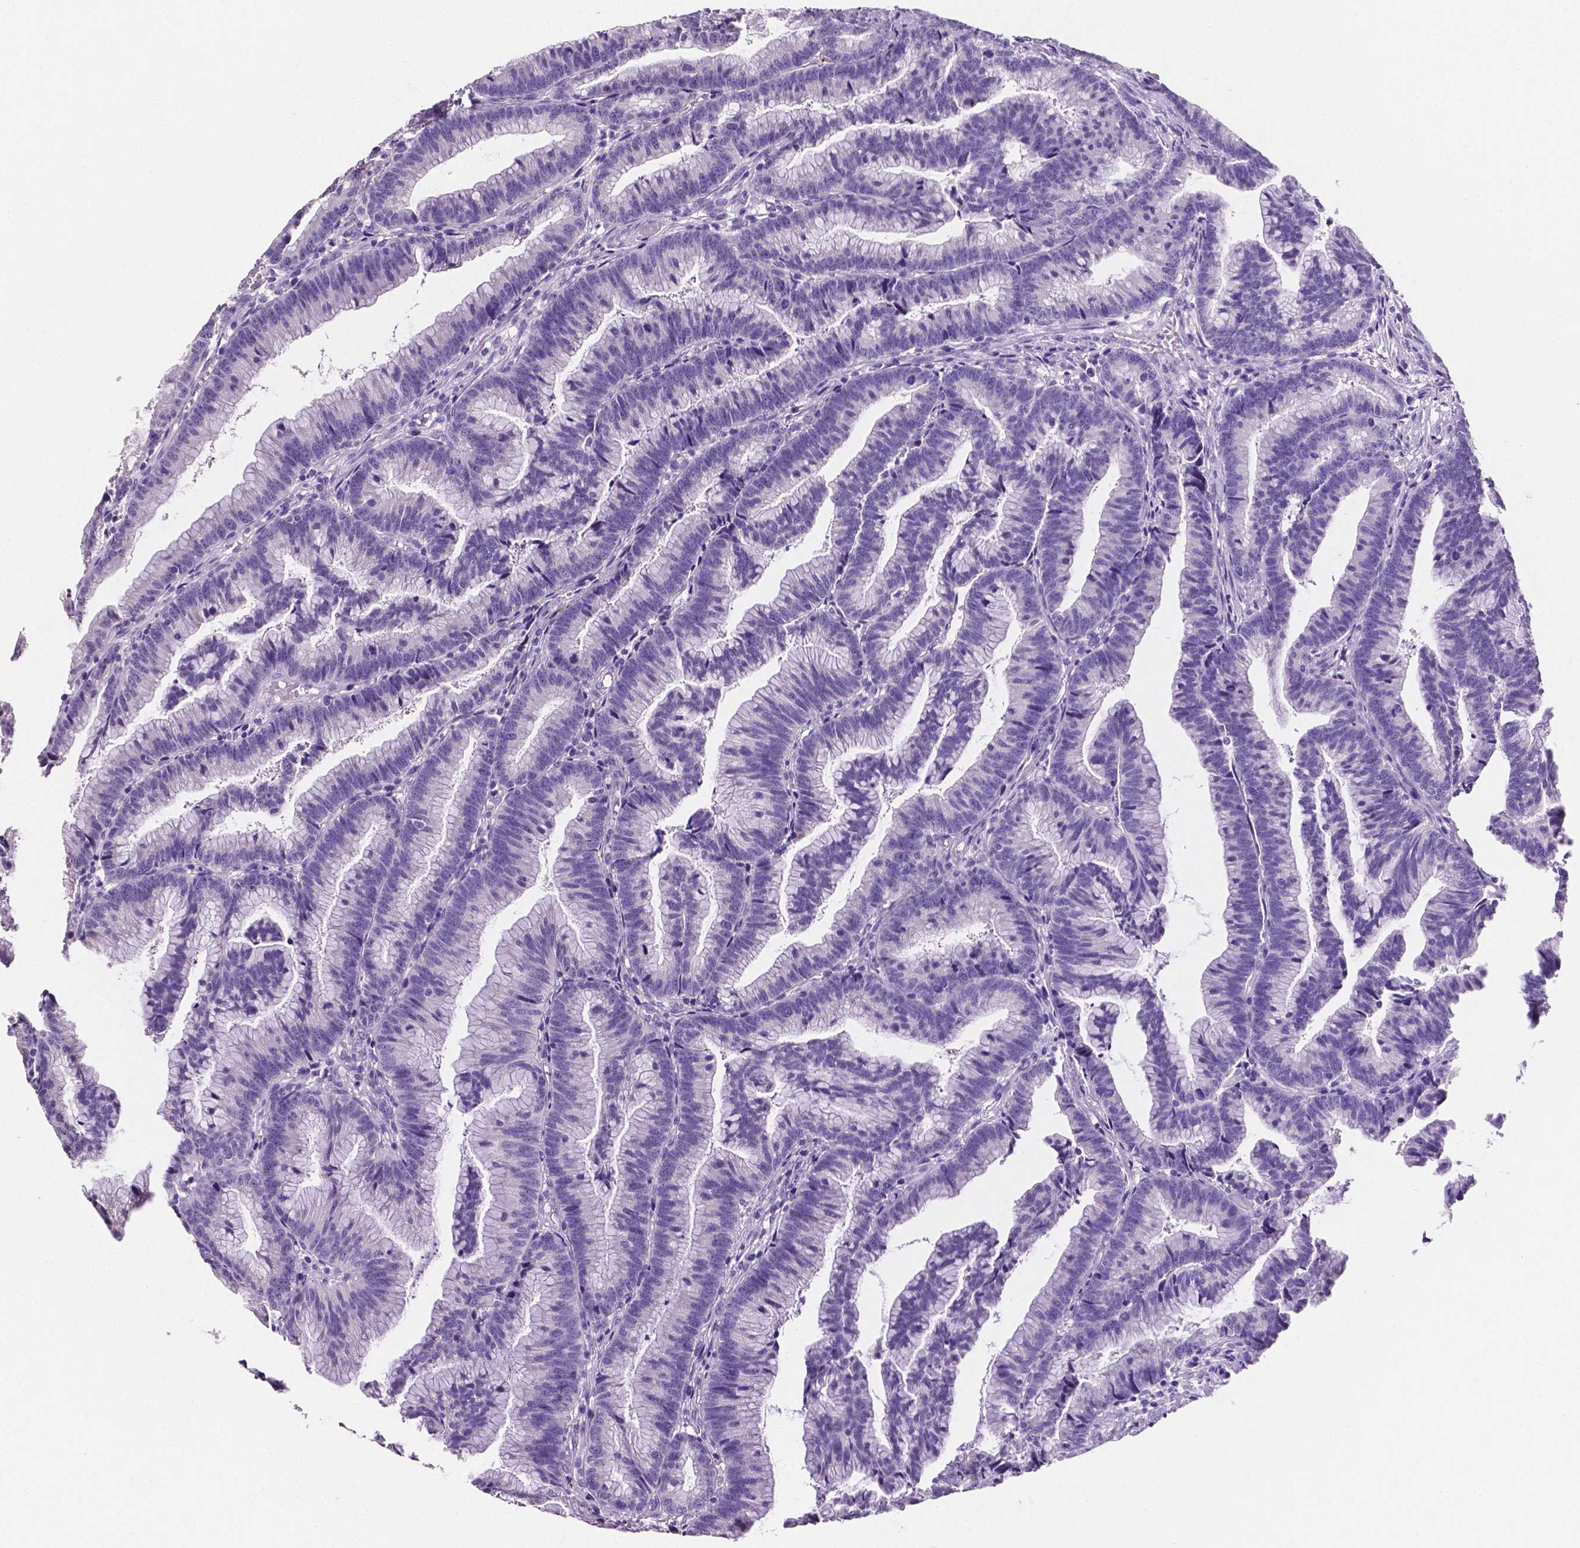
{"staining": {"intensity": "negative", "quantity": "none", "location": "none"}, "tissue": "colorectal cancer", "cell_type": "Tumor cells", "image_type": "cancer", "snomed": [{"axis": "morphology", "description": "Adenocarcinoma, NOS"}, {"axis": "topography", "description": "Colon"}], "caption": "This is an IHC photomicrograph of human colorectal cancer (adenocarcinoma). There is no positivity in tumor cells.", "gene": "SLC22A2", "patient": {"sex": "female", "age": 78}}